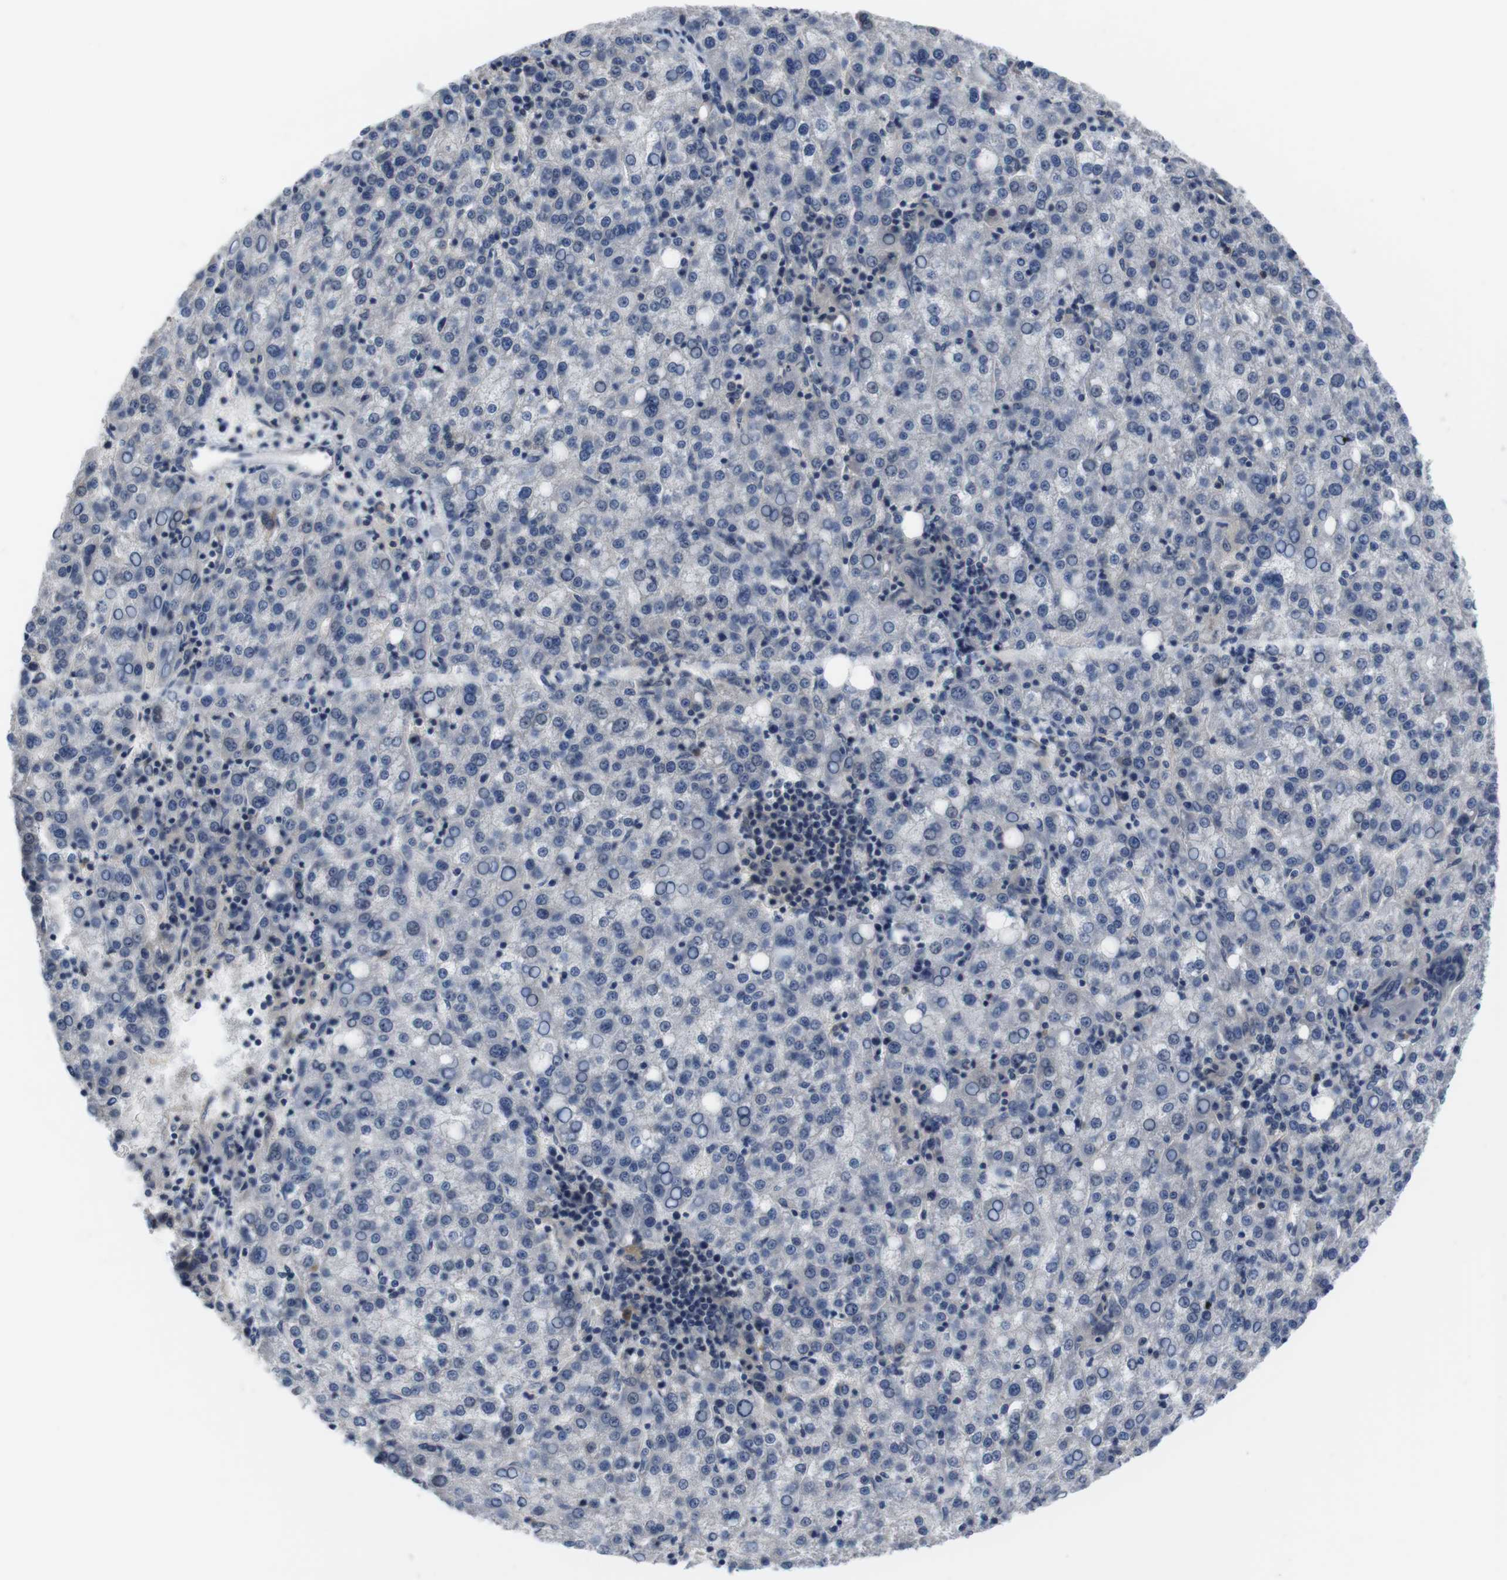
{"staining": {"intensity": "negative", "quantity": "none", "location": "none"}, "tissue": "liver cancer", "cell_type": "Tumor cells", "image_type": "cancer", "snomed": [{"axis": "morphology", "description": "Carcinoma, Hepatocellular, NOS"}, {"axis": "topography", "description": "Liver"}], "caption": "High magnification brightfield microscopy of liver cancer (hepatocellular carcinoma) stained with DAB (3,3'-diaminobenzidine) (brown) and counterstained with hematoxylin (blue): tumor cells show no significant positivity.", "gene": "FADD", "patient": {"sex": "female", "age": 58}}